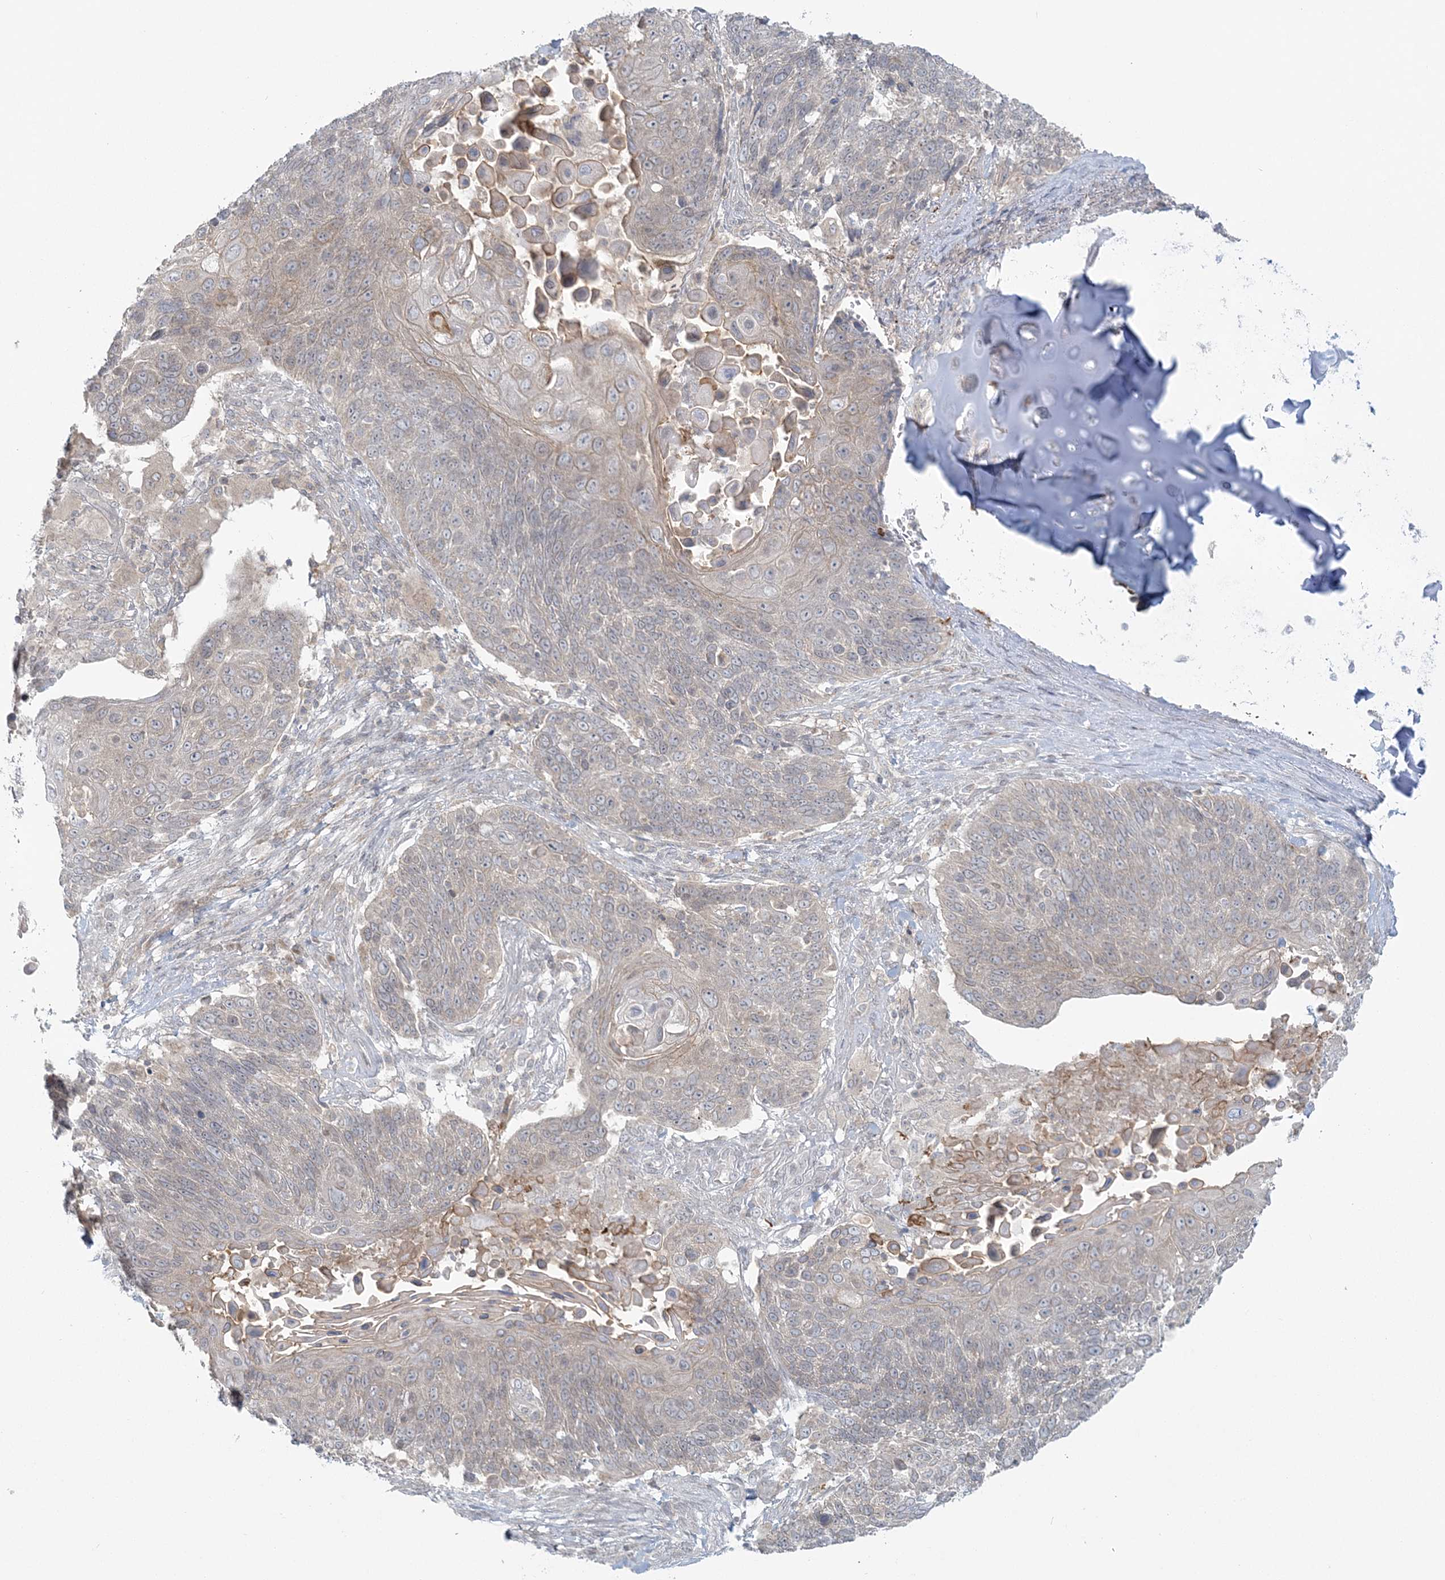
{"staining": {"intensity": "weak", "quantity": "25%-75%", "location": "cytoplasmic/membranous"}, "tissue": "lung cancer", "cell_type": "Tumor cells", "image_type": "cancer", "snomed": [{"axis": "morphology", "description": "Squamous cell carcinoma, NOS"}, {"axis": "topography", "description": "Lung"}], "caption": "Lung cancer (squamous cell carcinoma) stained with a brown dye demonstrates weak cytoplasmic/membranous positive staining in approximately 25%-75% of tumor cells.", "gene": "BLTP3A", "patient": {"sex": "male", "age": 66}}